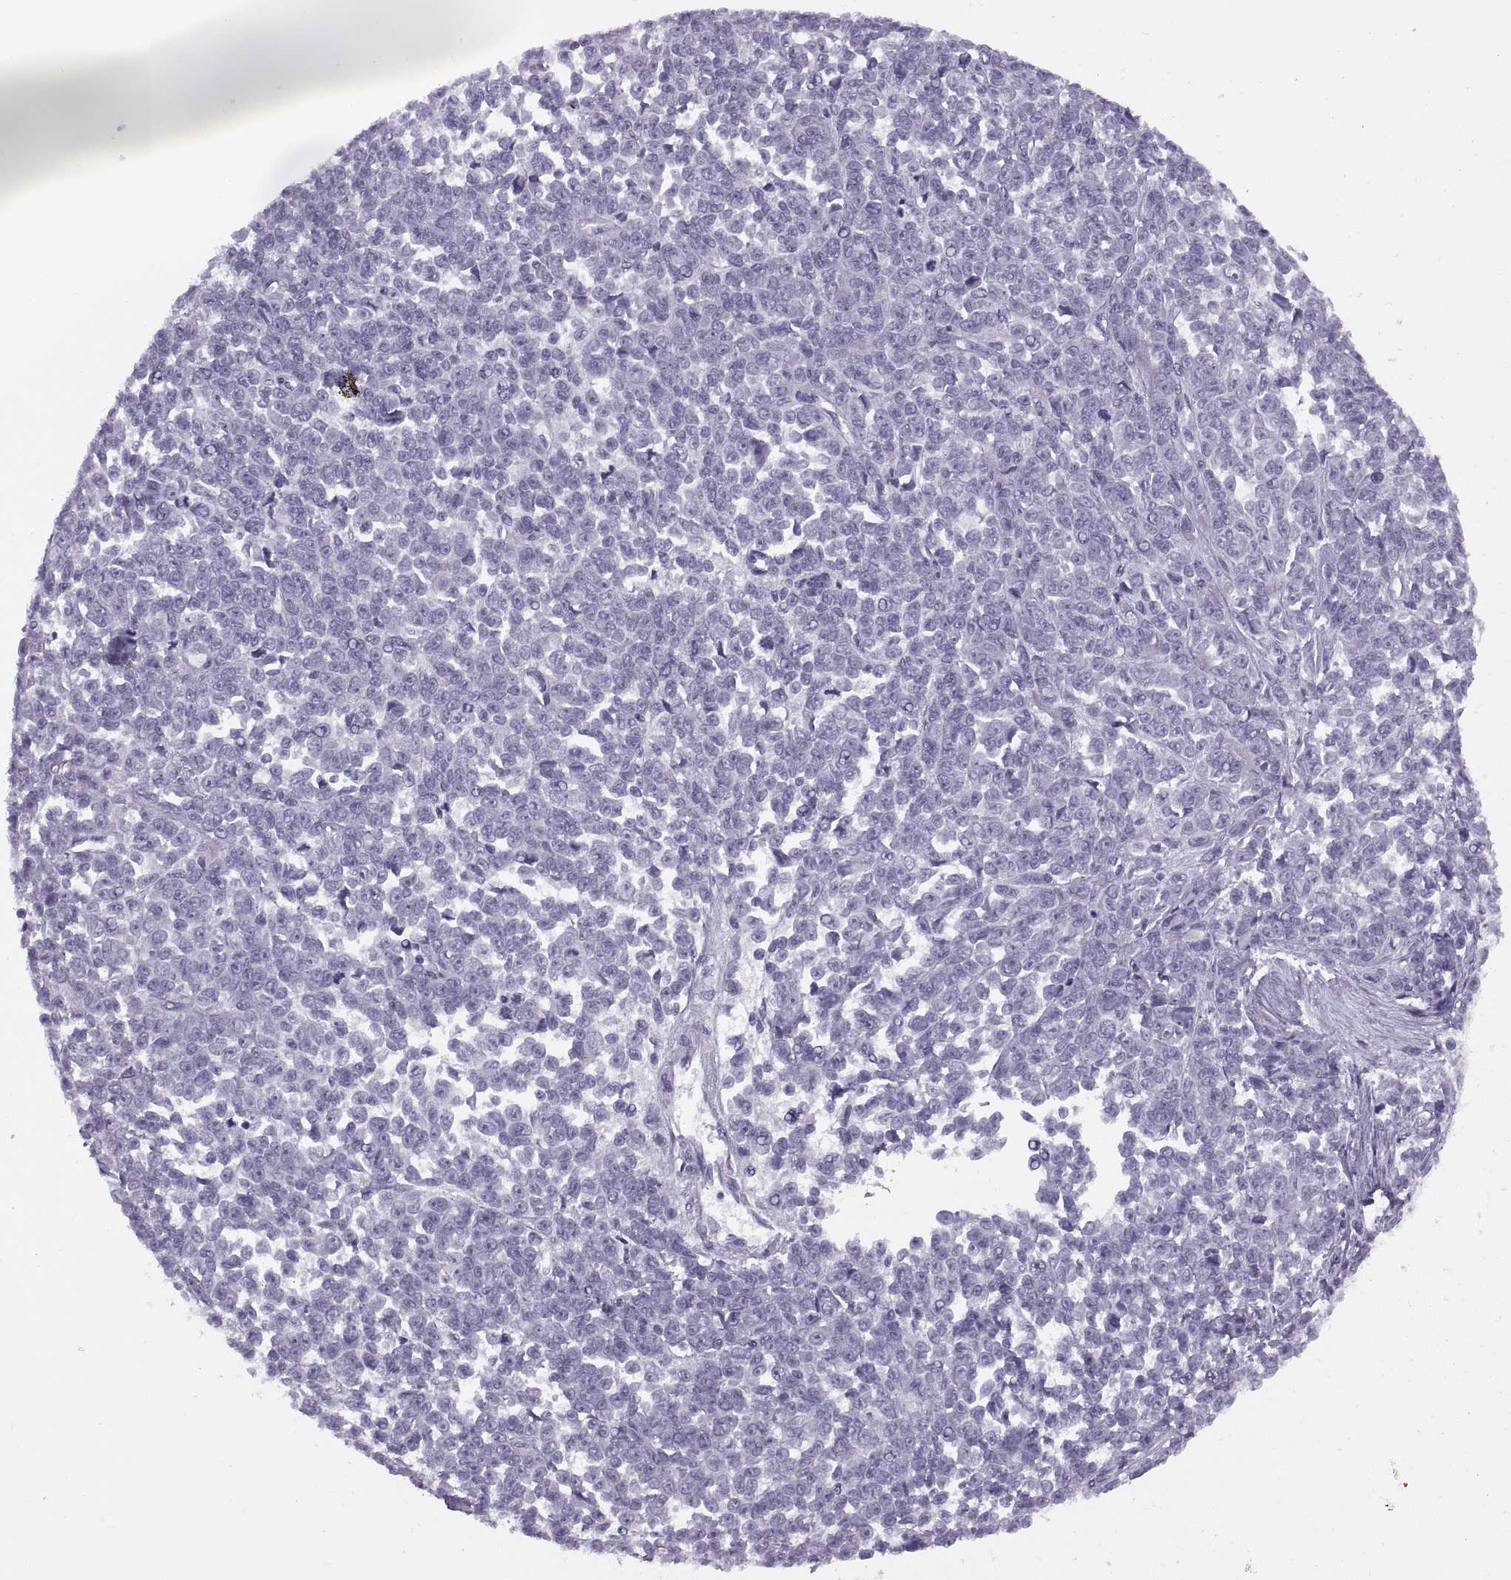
{"staining": {"intensity": "negative", "quantity": "none", "location": "none"}, "tissue": "melanoma", "cell_type": "Tumor cells", "image_type": "cancer", "snomed": [{"axis": "morphology", "description": "Malignant melanoma, NOS"}, {"axis": "topography", "description": "Skin"}], "caption": "Malignant melanoma was stained to show a protein in brown. There is no significant staining in tumor cells. (Brightfield microscopy of DAB immunohistochemistry (IHC) at high magnification).", "gene": "FAM24A", "patient": {"sex": "female", "age": 95}}